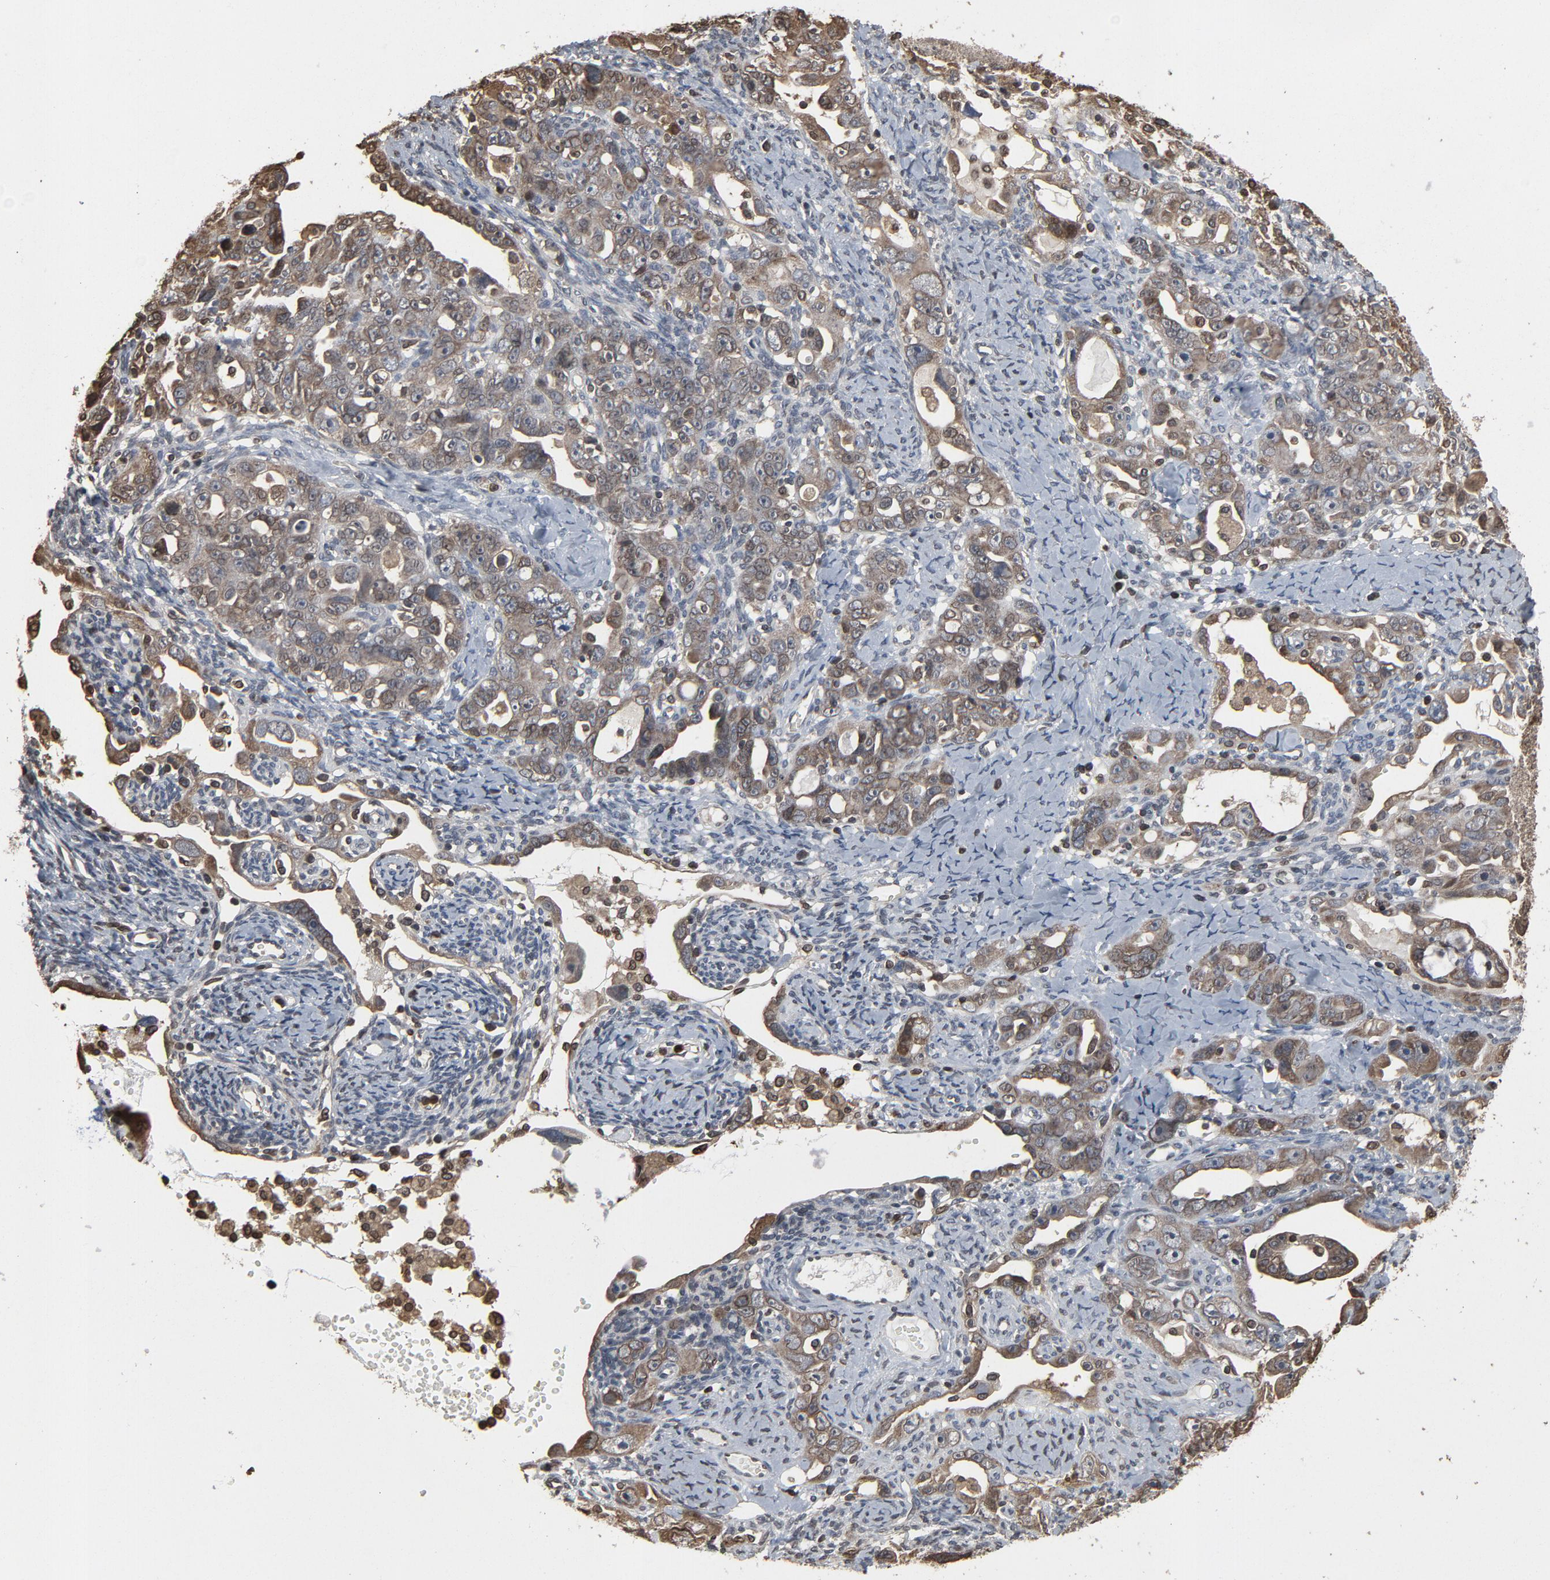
{"staining": {"intensity": "weak", "quantity": "<25%", "location": "cytoplasmic/membranous,nuclear"}, "tissue": "ovarian cancer", "cell_type": "Tumor cells", "image_type": "cancer", "snomed": [{"axis": "morphology", "description": "Cystadenocarcinoma, serous, NOS"}, {"axis": "topography", "description": "Ovary"}], "caption": "High magnification brightfield microscopy of serous cystadenocarcinoma (ovarian) stained with DAB (brown) and counterstained with hematoxylin (blue): tumor cells show no significant positivity. (DAB (3,3'-diaminobenzidine) IHC, high magnification).", "gene": "UBE2D1", "patient": {"sex": "female", "age": 66}}